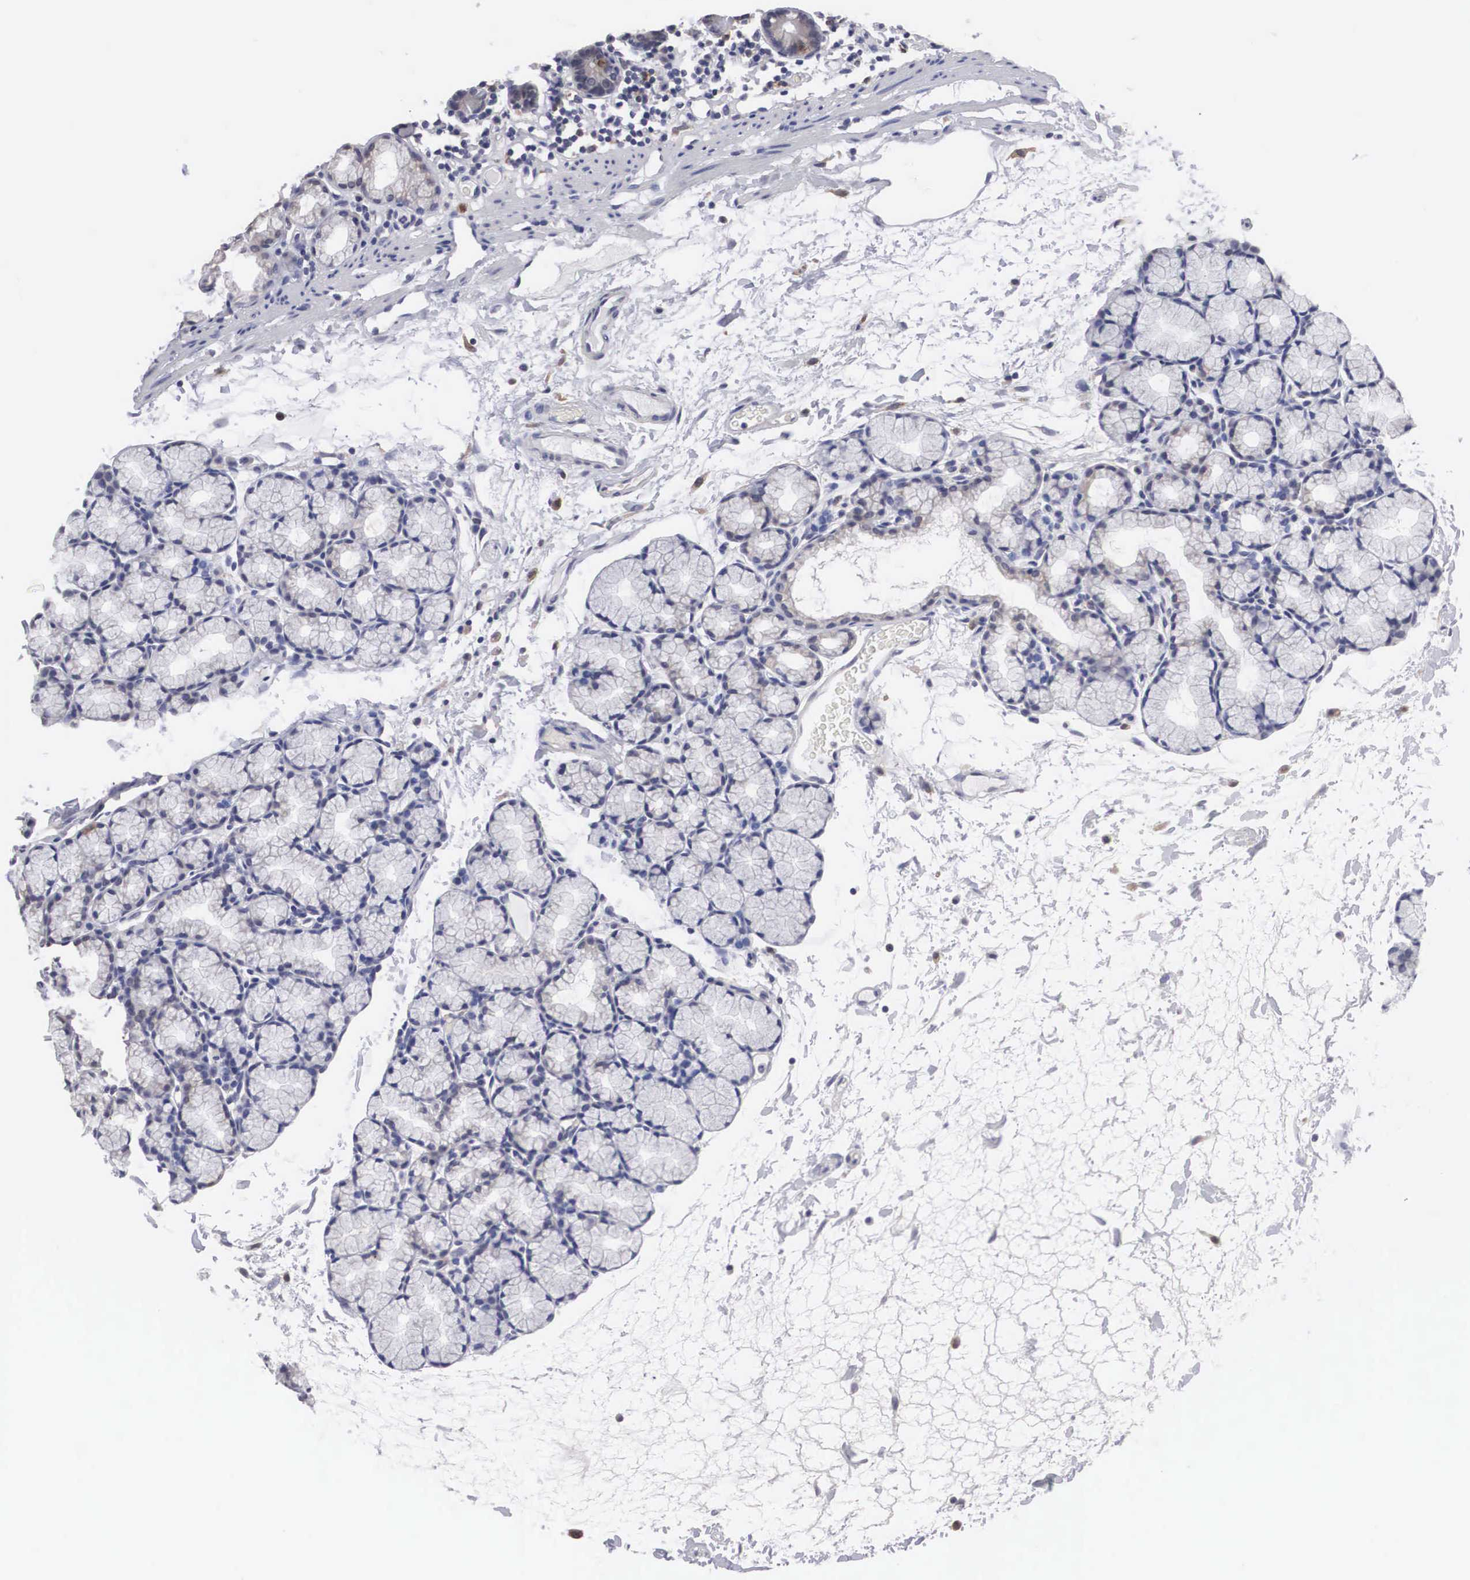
{"staining": {"intensity": "moderate", "quantity": "25%-75%", "location": "cytoplasmic/membranous"}, "tissue": "duodenum", "cell_type": "Glandular cells", "image_type": "normal", "snomed": [{"axis": "morphology", "description": "Normal tissue, NOS"}, {"axis": "topography", "description": "Duodenum"}], "caption": "An IHC image of benign tissue is shown. Protein staining in brown highlights moderate cytoplasmic/membranous positivity in duodenum within glandular cells. (brown staining indicates protein expression, while blue staining denotes nuclei).", "gene": "HMOX1", "patient": {"sex": "female", "age": 48}}